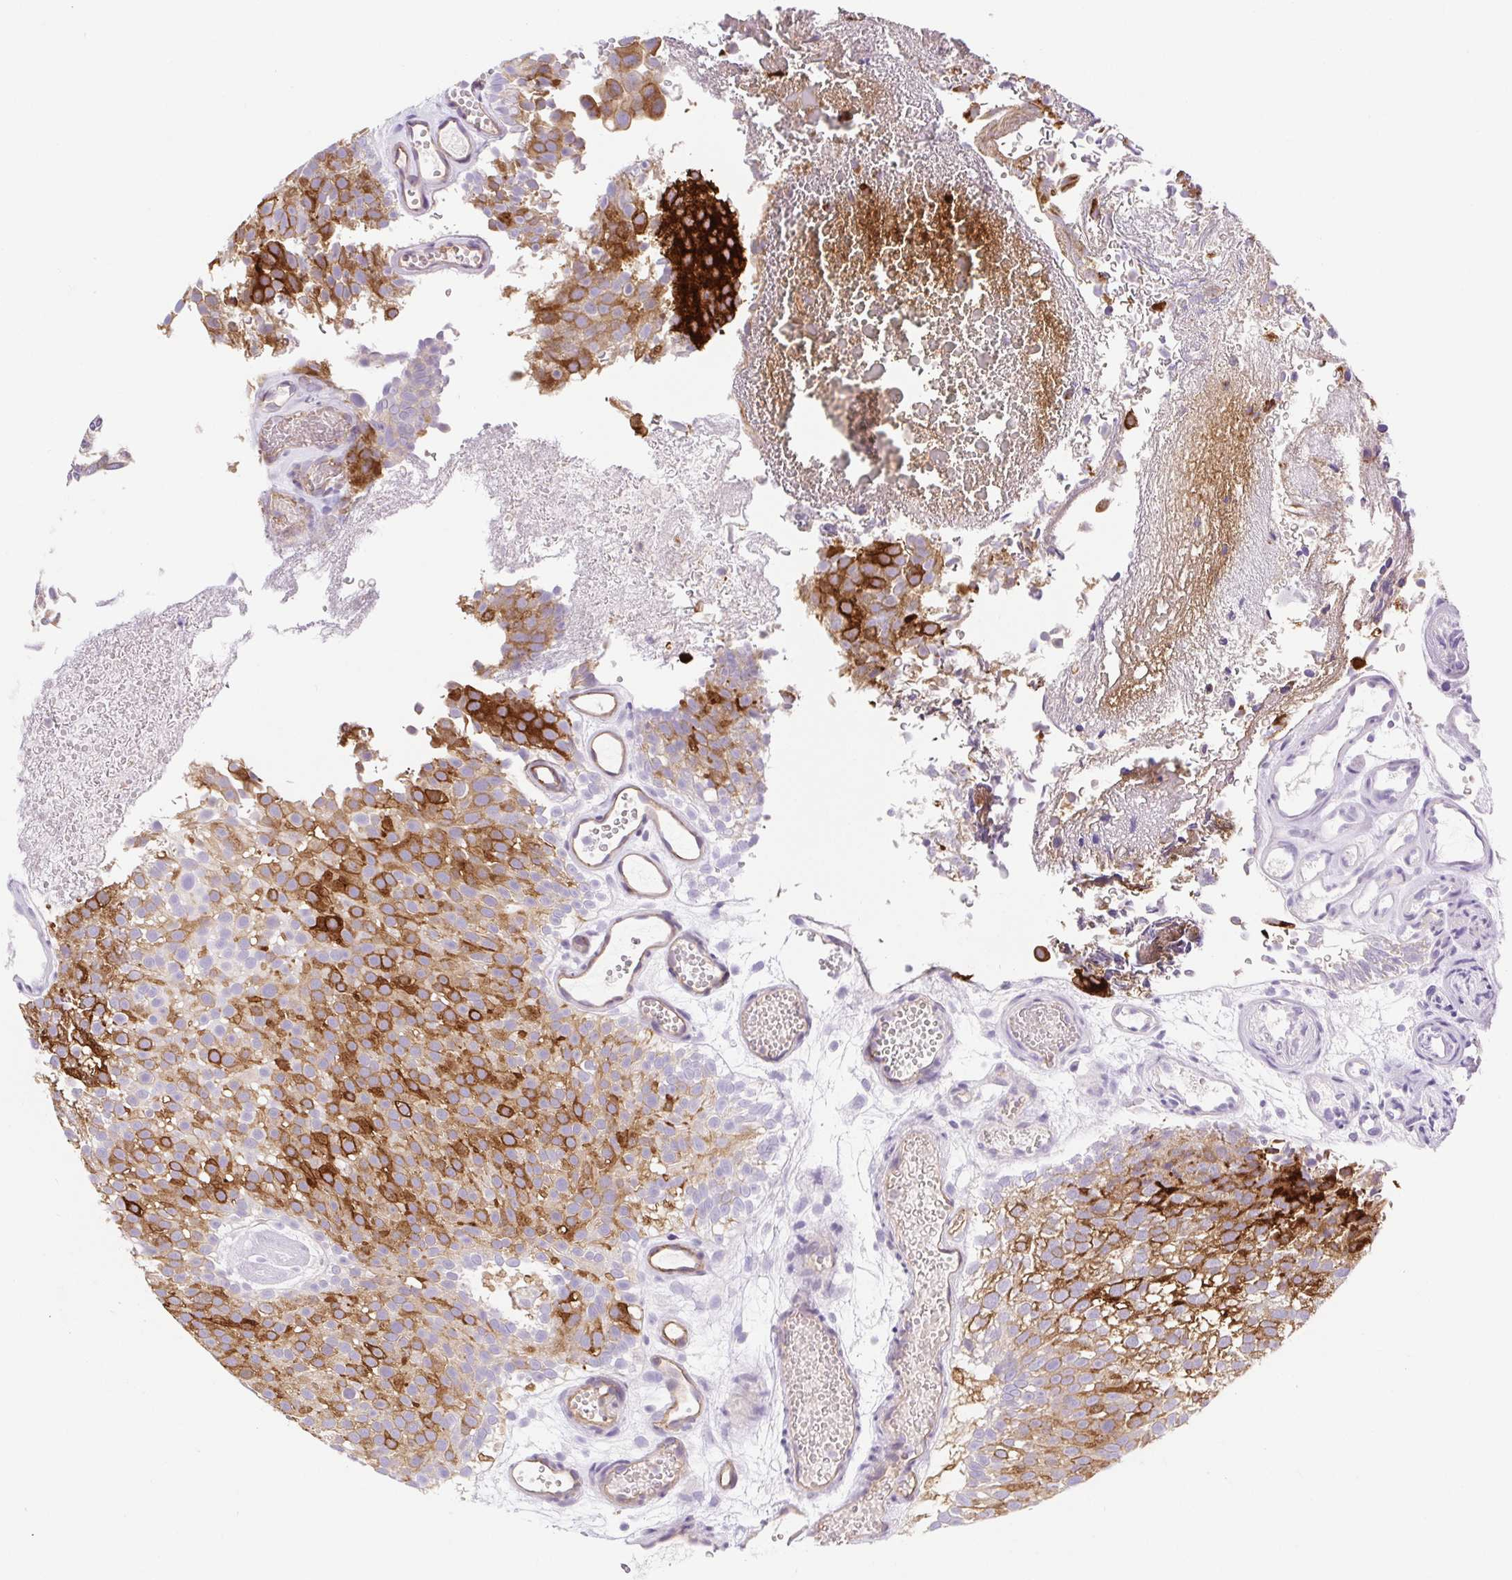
{"staining": {"intensity": "strong", "quantity": ">75%", "location": "cytoplasmic/membranous"}, "tissue": "urothelial cancer", "cell_type": "Tumor cells", "image_type": "cancer", "snomed": [{"axis": "morphology", "description": "Urothelial carcinoma, Low grade"}, {"axis": "topography", "description": "Urinary bladder"}], "caption": "Immunohistochemical staining of urothelial cancer exhibits strong cytoplasmic/membranous protein positivity in approximately >75% of tumor cells.", "gene": "BCAS1", "patient": {"sex": "male", "age": 78}}